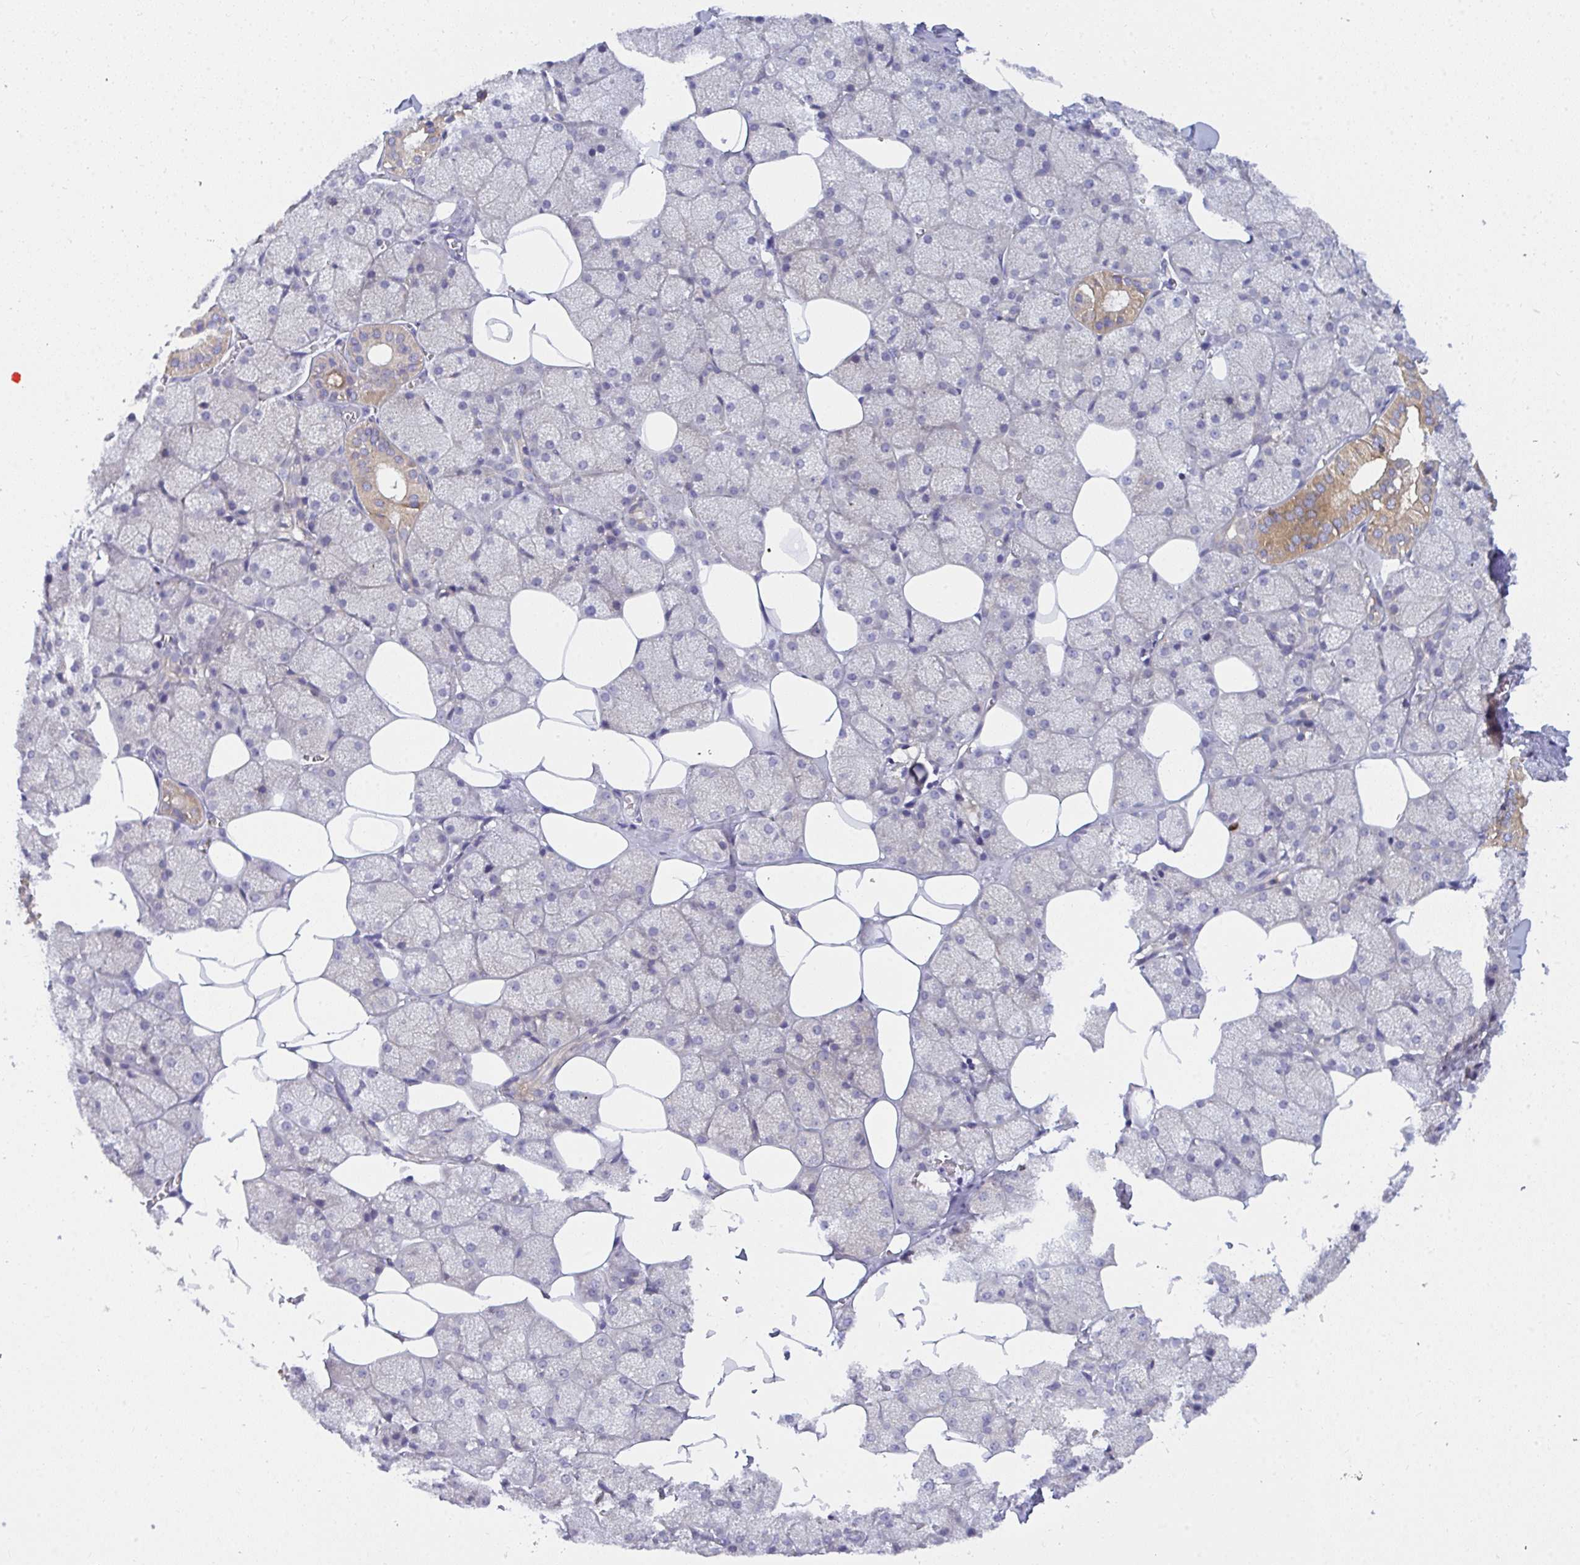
{"staining": {"intensity": "moderate", "quantity": "<25%", "location": "cytoplasmic/membranous"}, "tissue": "salivary gland", "cell_type": "Glandular cells", "image_type": "normal", "snomed": [{"axis": "morphology", "description": "Normal tissue, NOS"}, {"axis": "topography", "description": "Salivary gland"}, {"axis": "topography", "description": "Peripheral nerve tissue"}], "caption": "Salivary gland stained for a protein (brown) demonstrates moderate cytoplasmic/membranous positive staining in about <25% of glandular cells.", "gene": "SLC30A6", "patient": {"sex": "male", "age": 38}}